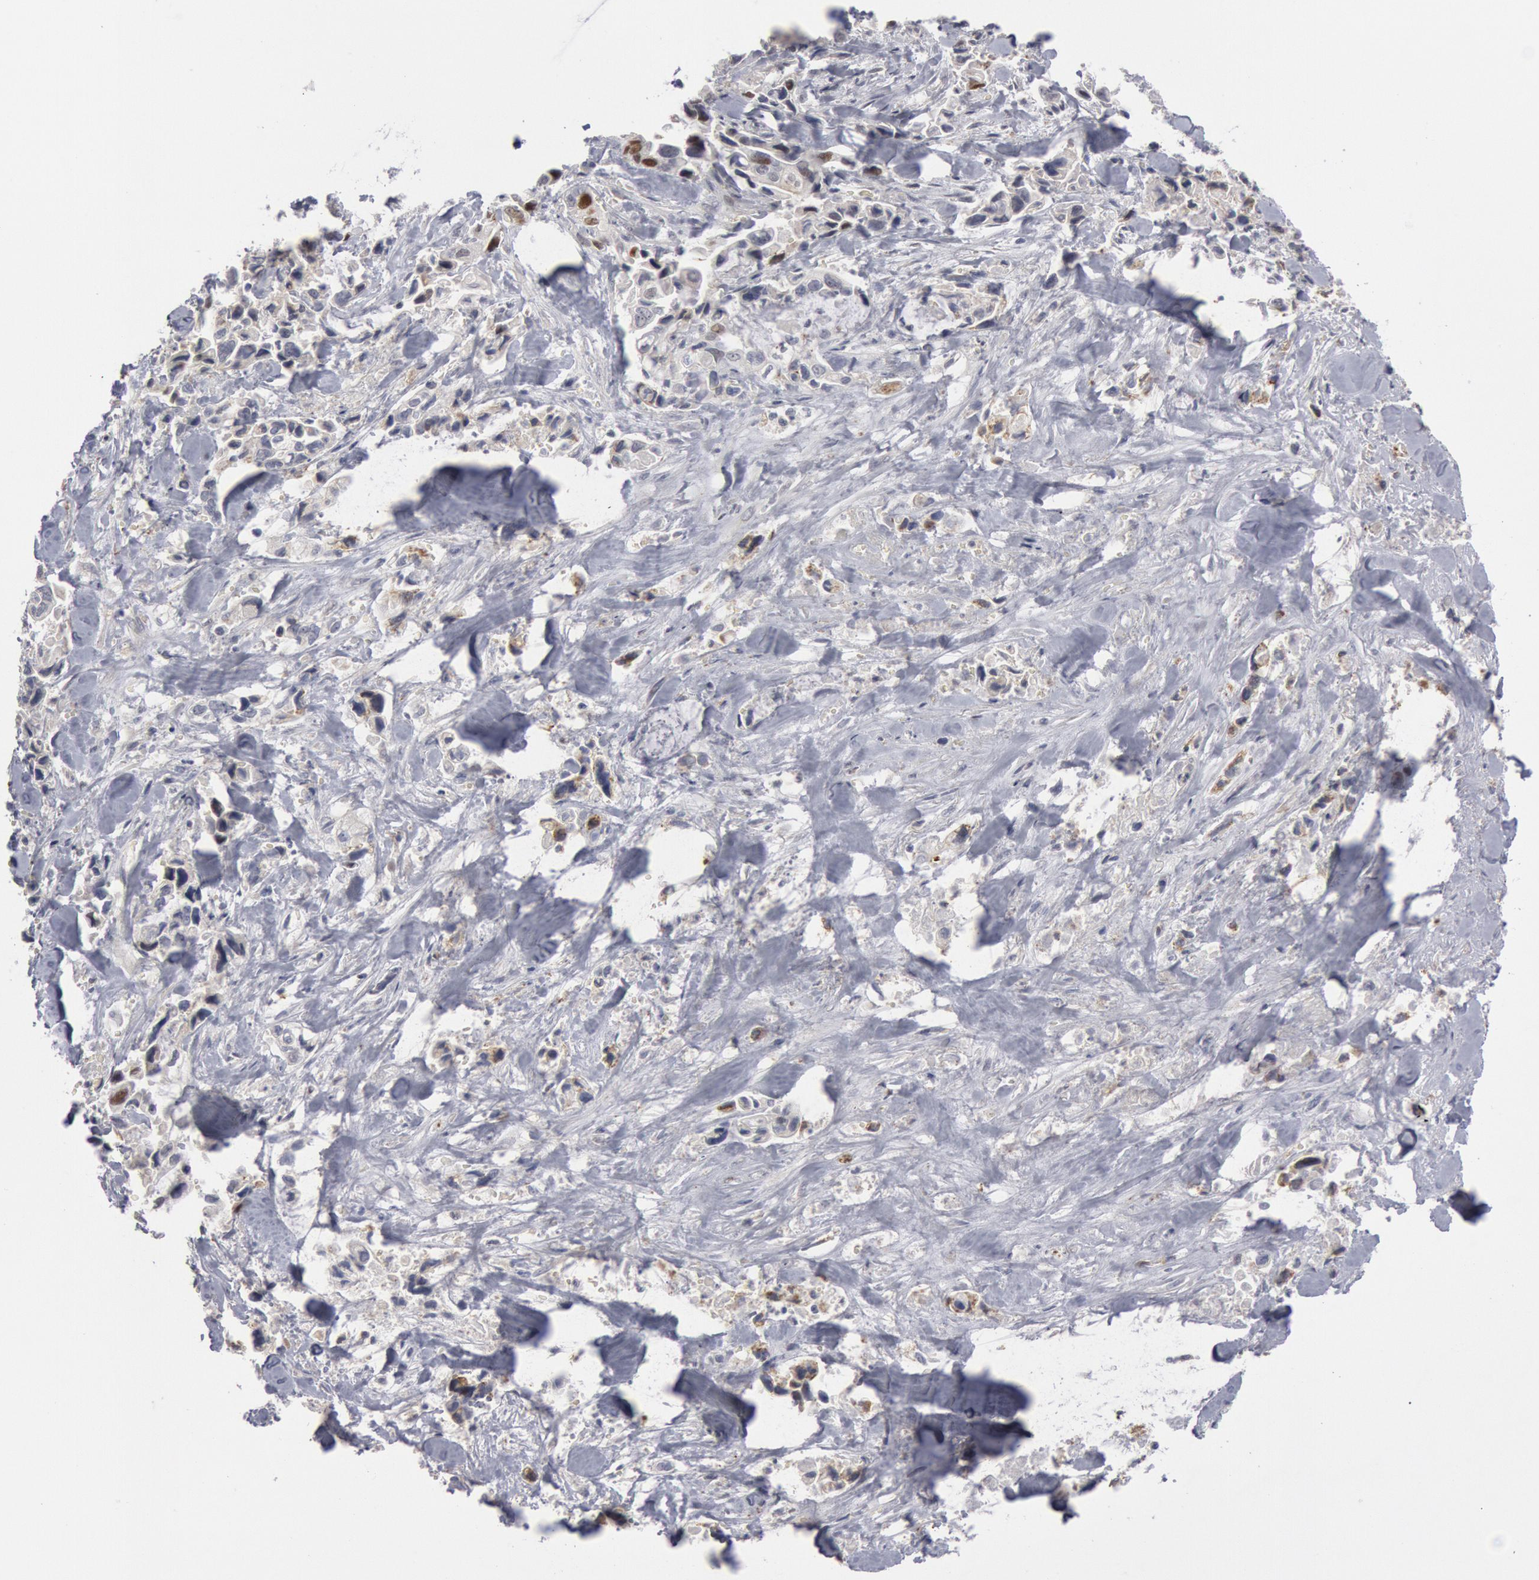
{"staining": {"intensity": "strong", "quantity": "<25%", "location": "nuclear"}, "tissue": "pancreatic cancer", "cell_type": "Tumor cells", "image_type": "cancer", "snomed": [{"axis": "morphology", "description": "Adenocarcinoma, NOS"}, {"axis": "topography", "description": "Pancreas"}], "caption": "IHC image of human pancreatic adenocarcinoma stained for a protein (brown), which exhibits medium levels of strong nuclear staining in approximately <25% of tumor cells.", "gene": "WDHD1", "patient": {"sex": "male", "age": 69}}